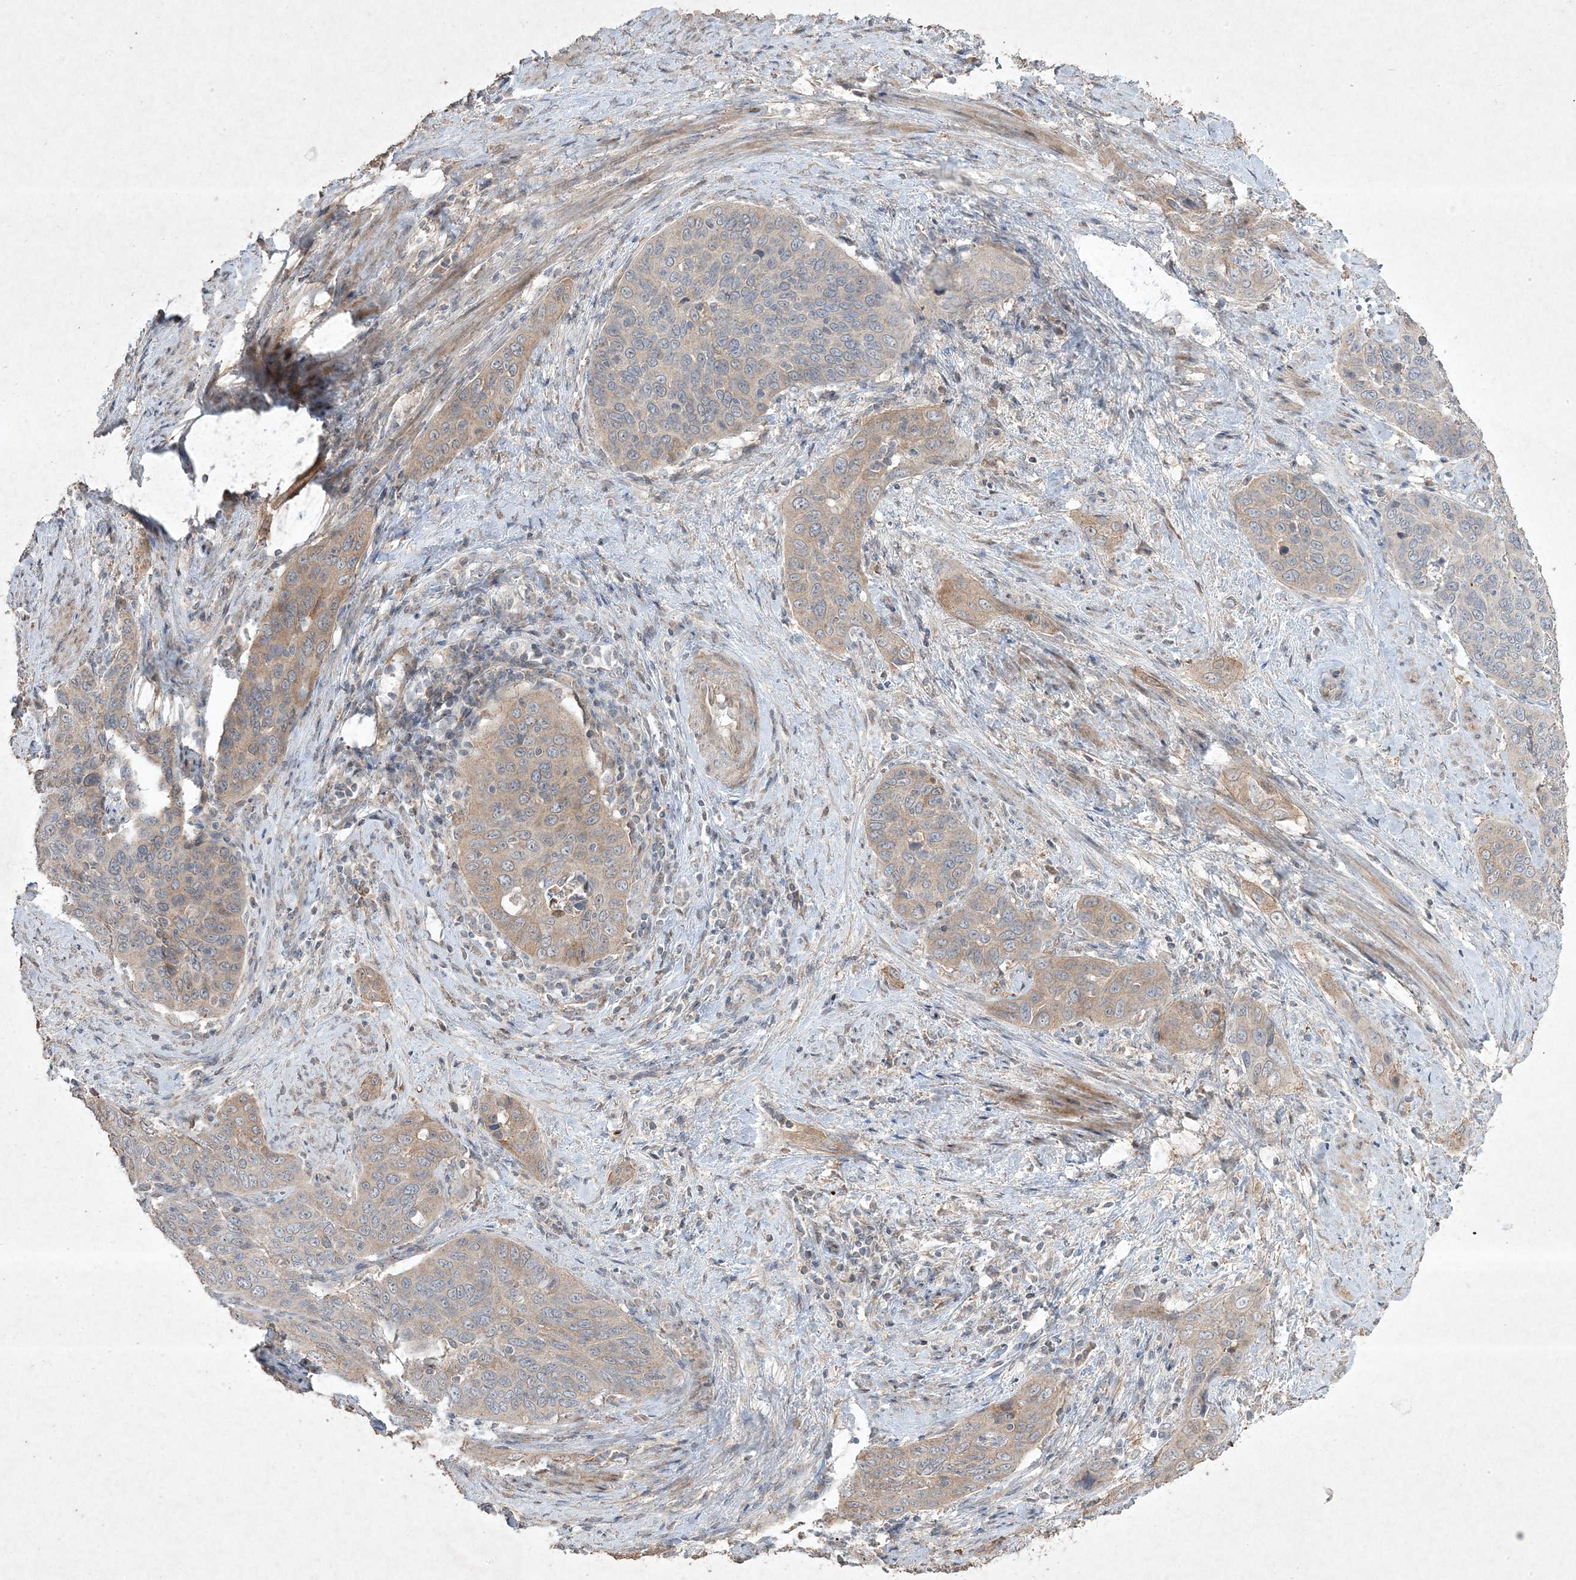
{"staining": {"intensity": "weak", "quantity": "25%-75%", "location": "cytoplasmic/membranous"}, "tissue": "cervical cancer", "cell_type": "Tumor cells", "image_type": "cancer", "snomed": [{"axis": "morphology", "description": "Squamous cell carcinoma, NOS"}, {"axis": "topography", "description": "Cervix"}], "caption": "Protein expression analysis of squamous cell carcinoma (cervical) shows weak cytoplasmic/membranous staining in approximately 25%-75% of tumor cells.", "gene": "RGL4", "patient": {"sex": "female", "age": 60}}